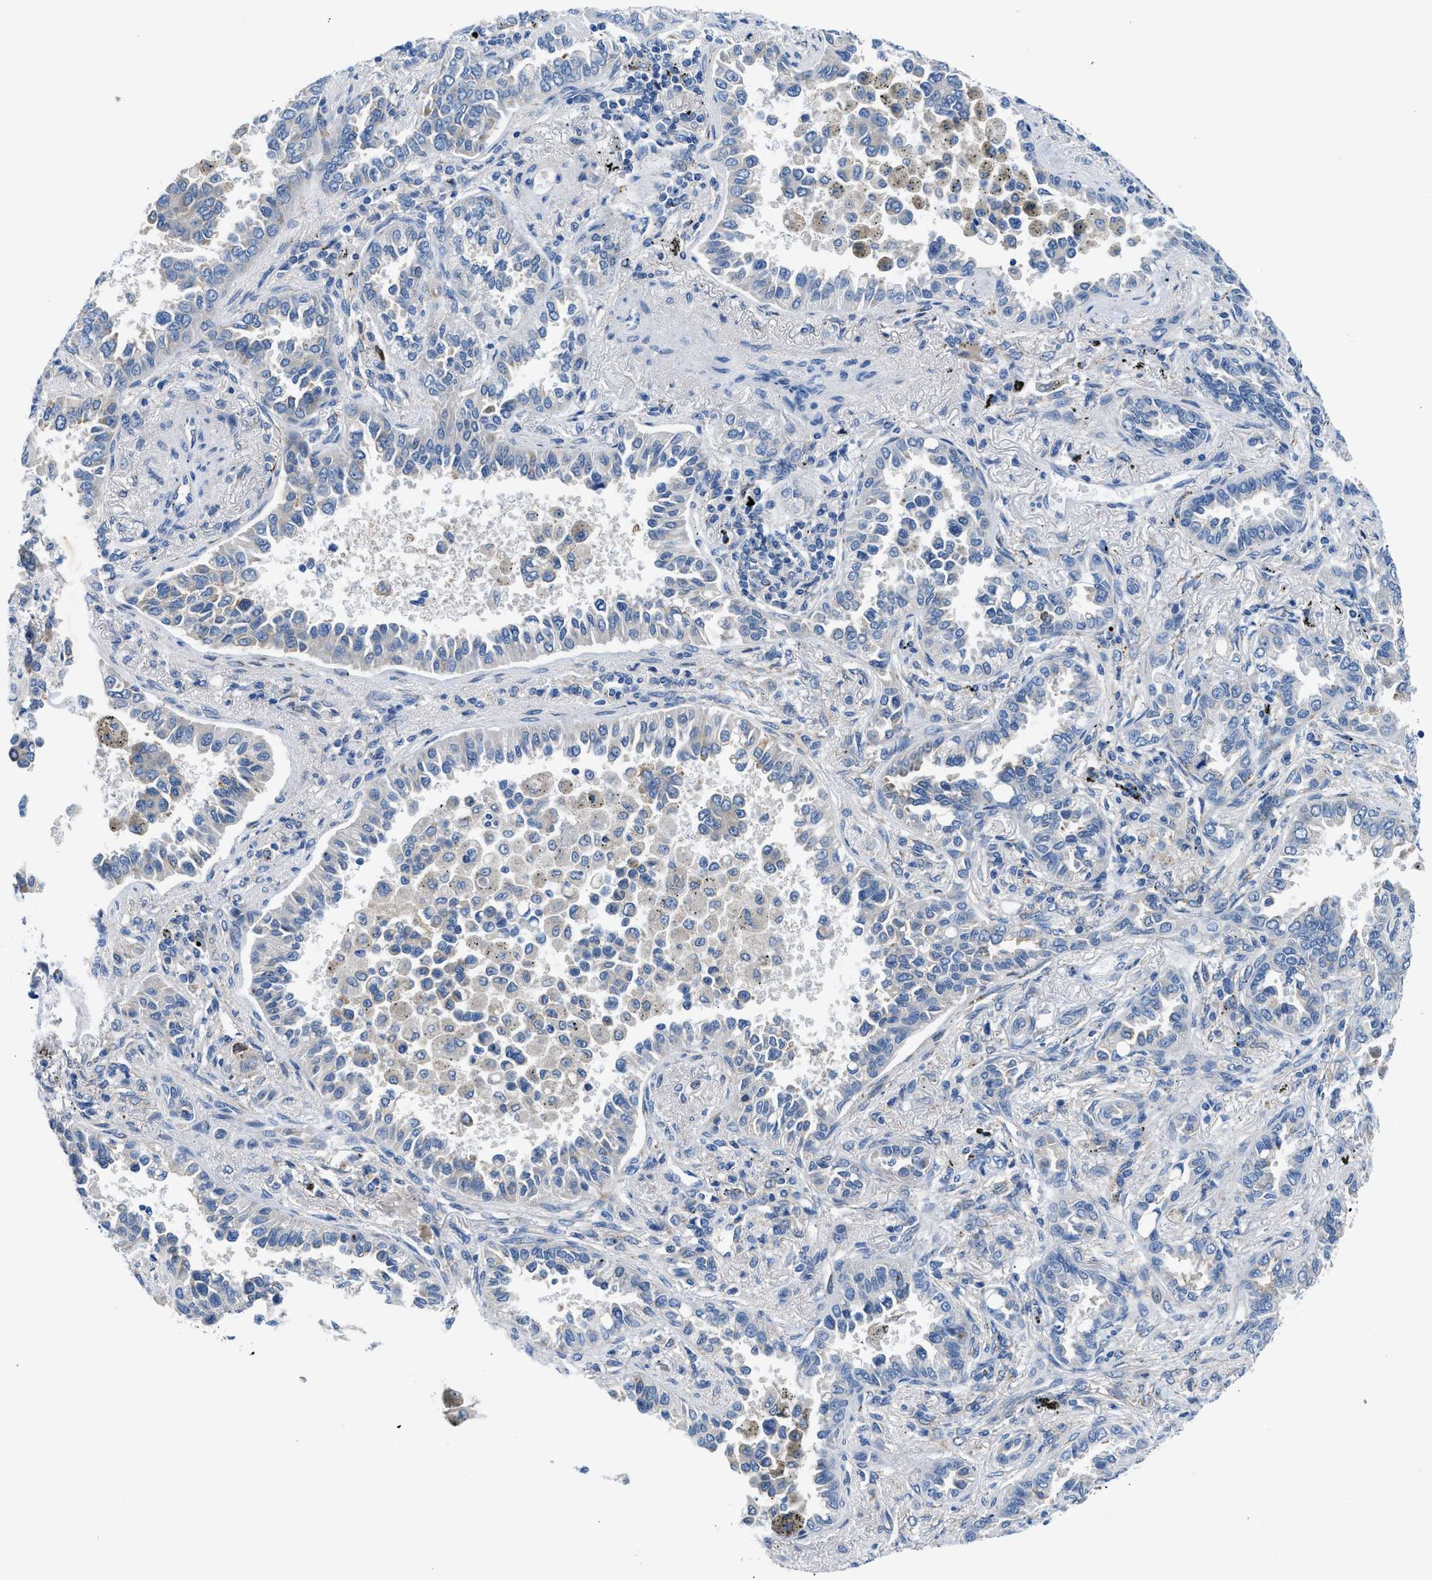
{"staining": {"intensity": "negative", "quantity": "none", "location": "none"}, "tissue": "lung cancer", "cell_type": "Tumor cells", "image_type": "cancer", "snomed": [{"axis": "morphology", "description": "Normal tissue, NOS"}, {"axis": "morphology", "description": "Adenocarcinoma, NOS"}, {"axis": "topography", "description": "Lung"}], "caption": "Tumor cells show no significant positivity in lung adenocarcinoma.", "gene": "BNC2", "patient": {"sex": "male", "age": 59}}